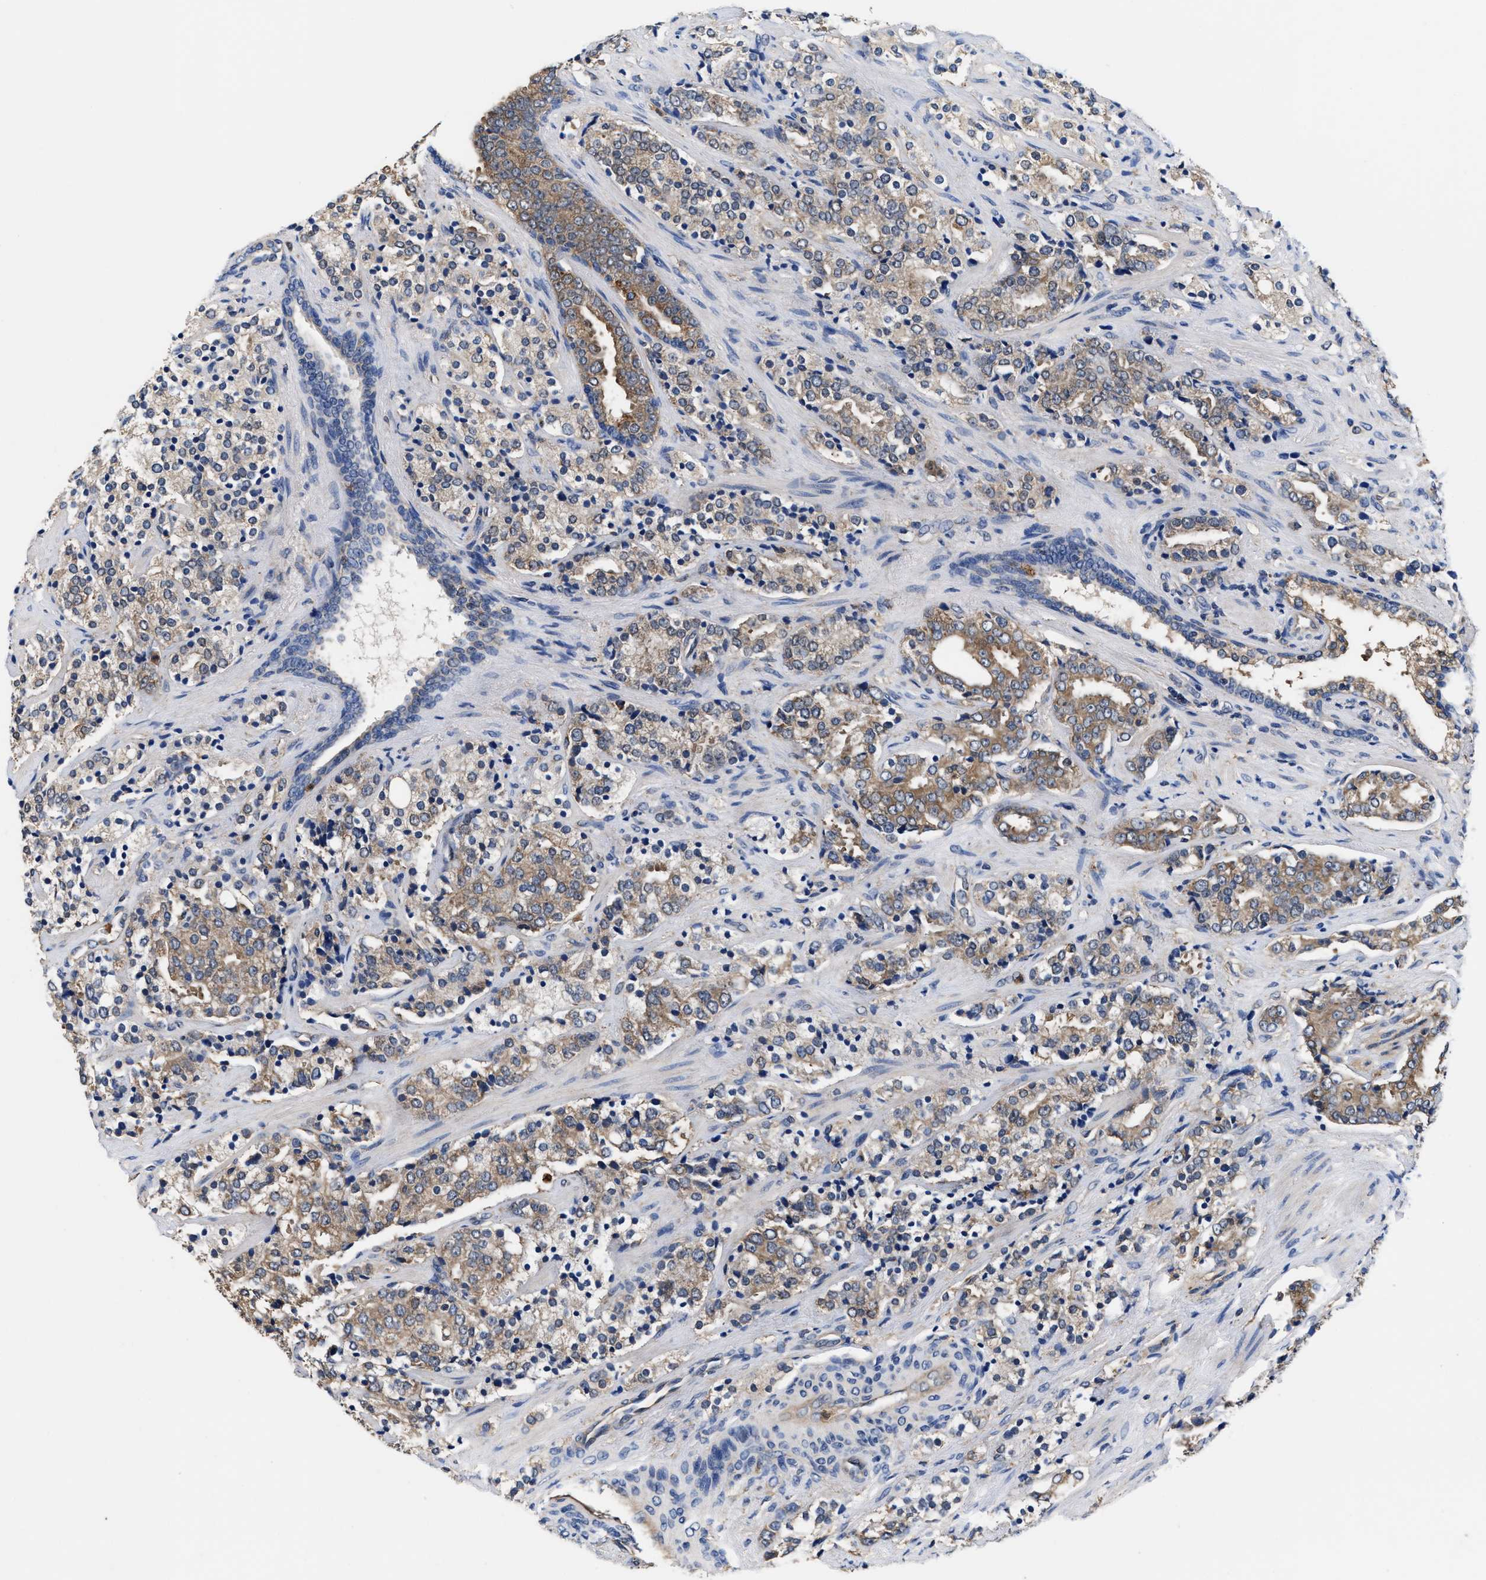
{"staining": {"intensity": "moderate", "quantity": "25%-75%", "location": "cytoplasmic/membranous"}, "tissue": "prostate cancer", "cell_type": "Tumor cells", "image_type": "cancer", "snomed": [{"axis": "morphology", "description": "Adenocarcinoma, High grade"}, {"axis": "topography", "description": "Prostate"}], "caption": "Moderate cytoplasmic/membranous staining is seen in approximately 25%-75% of tumor cells in adenocarcinoma (high-grade) (prostate).", "gene": "ACLY", "patient": {"sex": "male", "age": 71}}